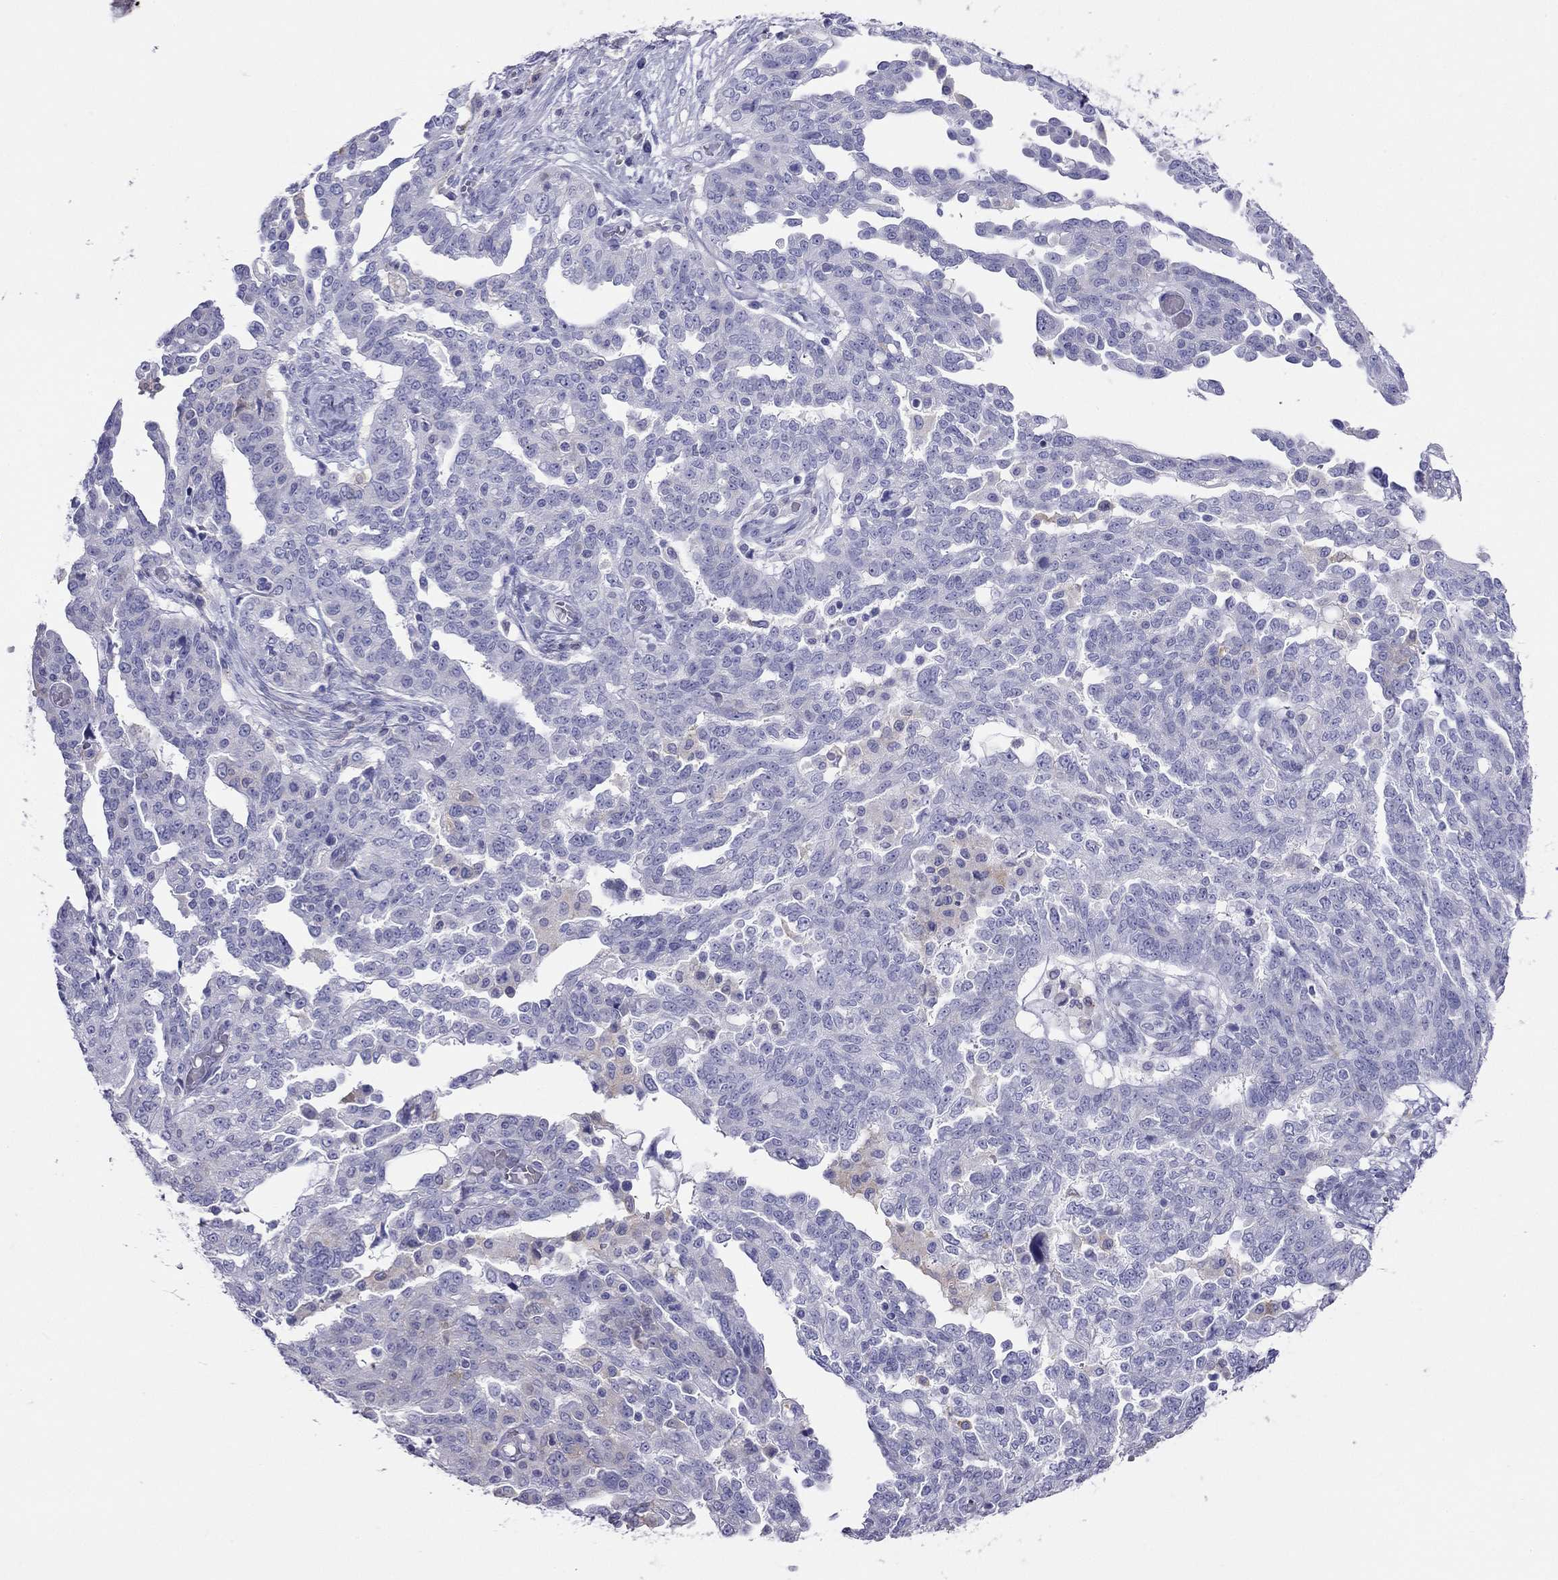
{"staining": {"intensity": "negative", "quantity": "none", "location": "none"}, "tissue": "ovarian cancer", "cell_type": "Tumor cells", "image_type": "cancer", "snomed": [{"axis": "morphology", "description": "Cystadenocarcinoma, serous, NOS"}, {"axis": "topography", "description": "Ovary"}], "caption": "Tumor cells show no significant protein staining in ovarian serous cystadenocarcinoma. (DAB (3,3'-diaminobenzidine) immunohistochemistry (IHC) visualized using brightfield microscopy, high magnification).", "gene": "HLA-DQB2", "patient": {"sex": "female", "age": 67}}